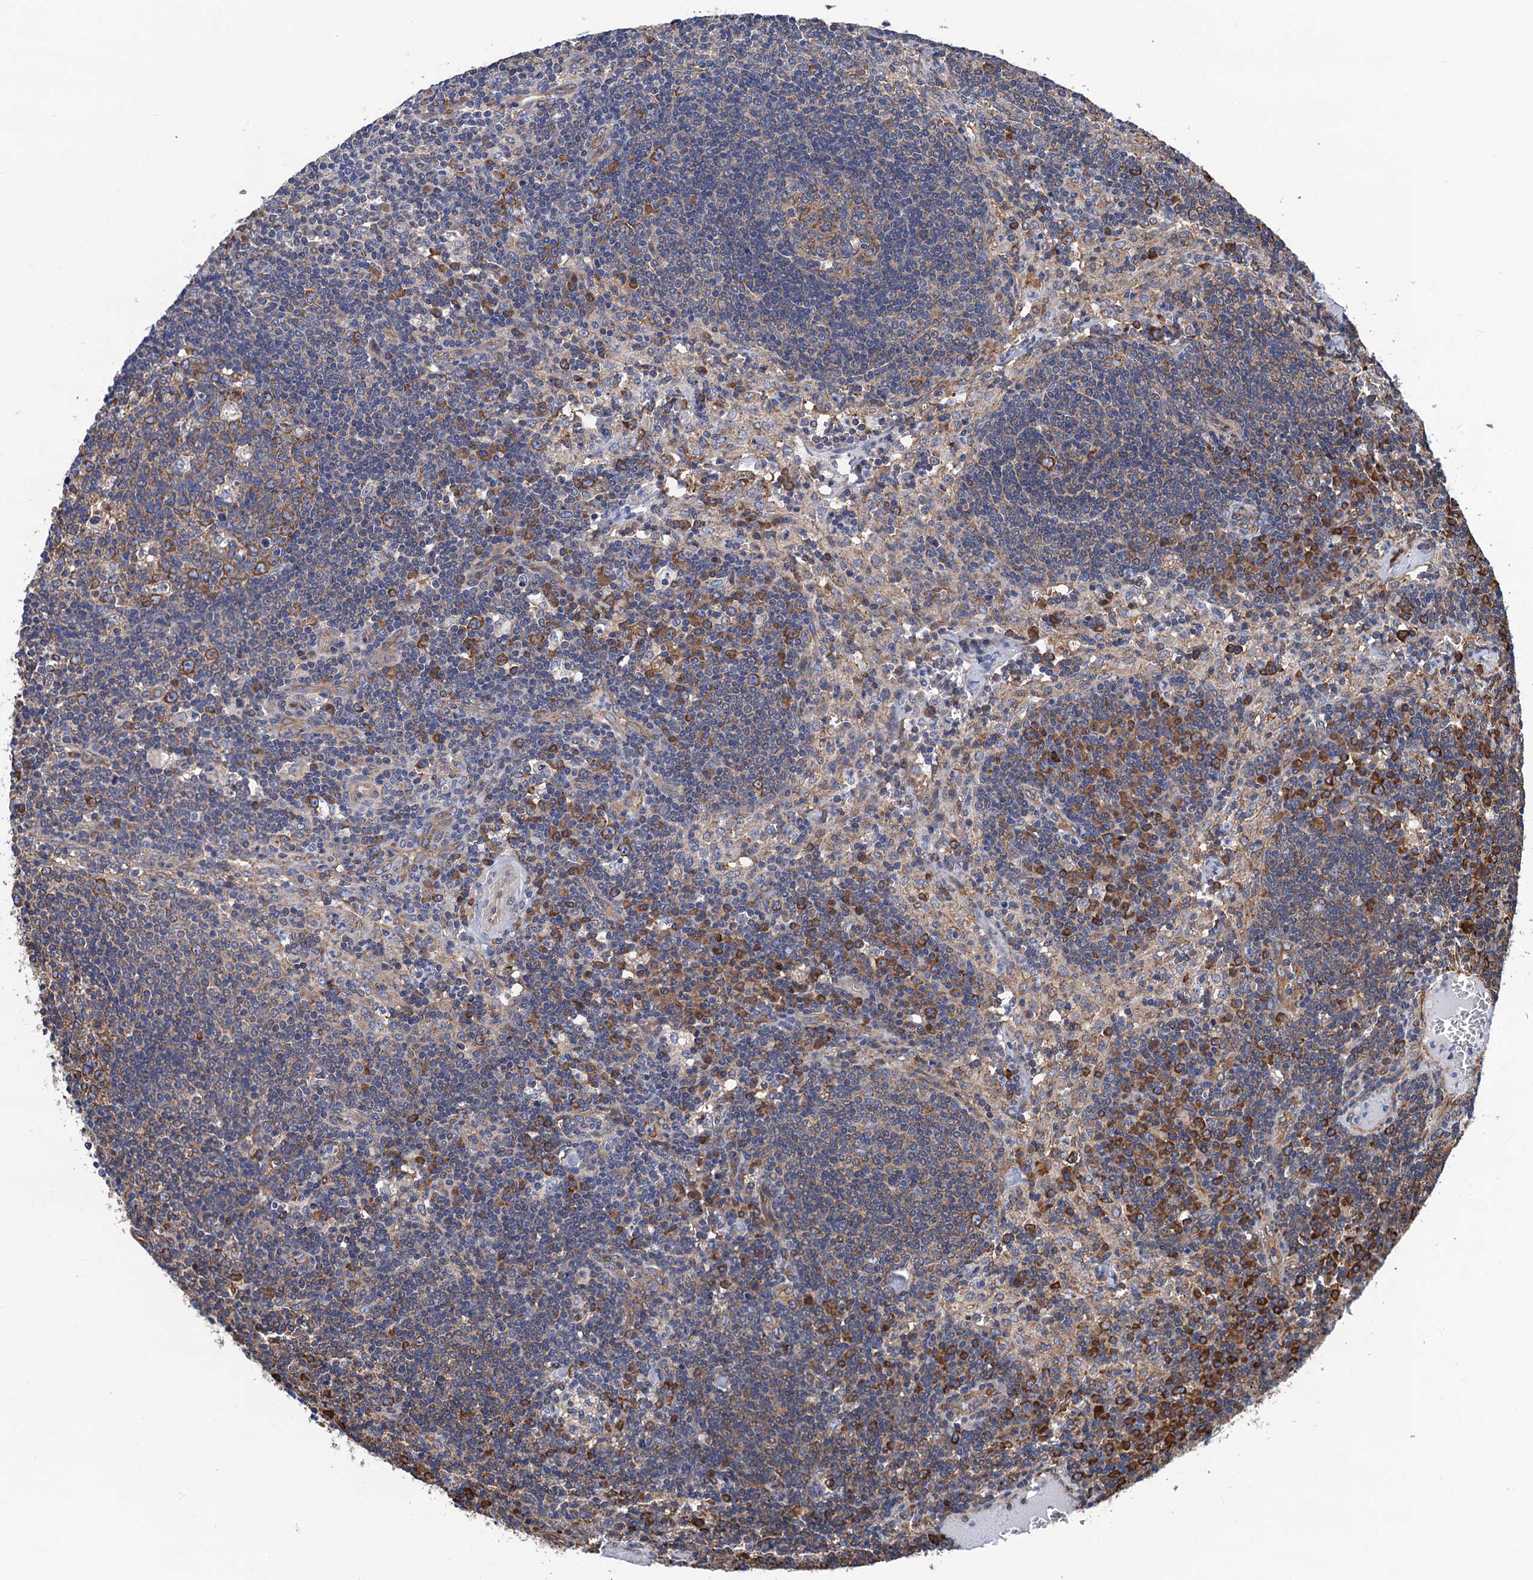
{"staining": {"intensity": "moderate", "quantity": ">75%", "location": "cytoplasmic/membranous"}, "tissue": "lymph node", "cell_type": "Germinal center cells", "image_type": "normal", "snomed": [{"axis": "morphology", "description": "Normal tissue, NOS"}, {"axis": "topography", "description": "Lymph node"}], "caption": "Lymph node stained for a protein demonstrates moderate cytoplasmic/membranous positivity in germinal center cells. (IHC, brightfield microscopy, high magnification).", "gene": "SLC12A7", "patient": {"sex": "male", "age": 58}}